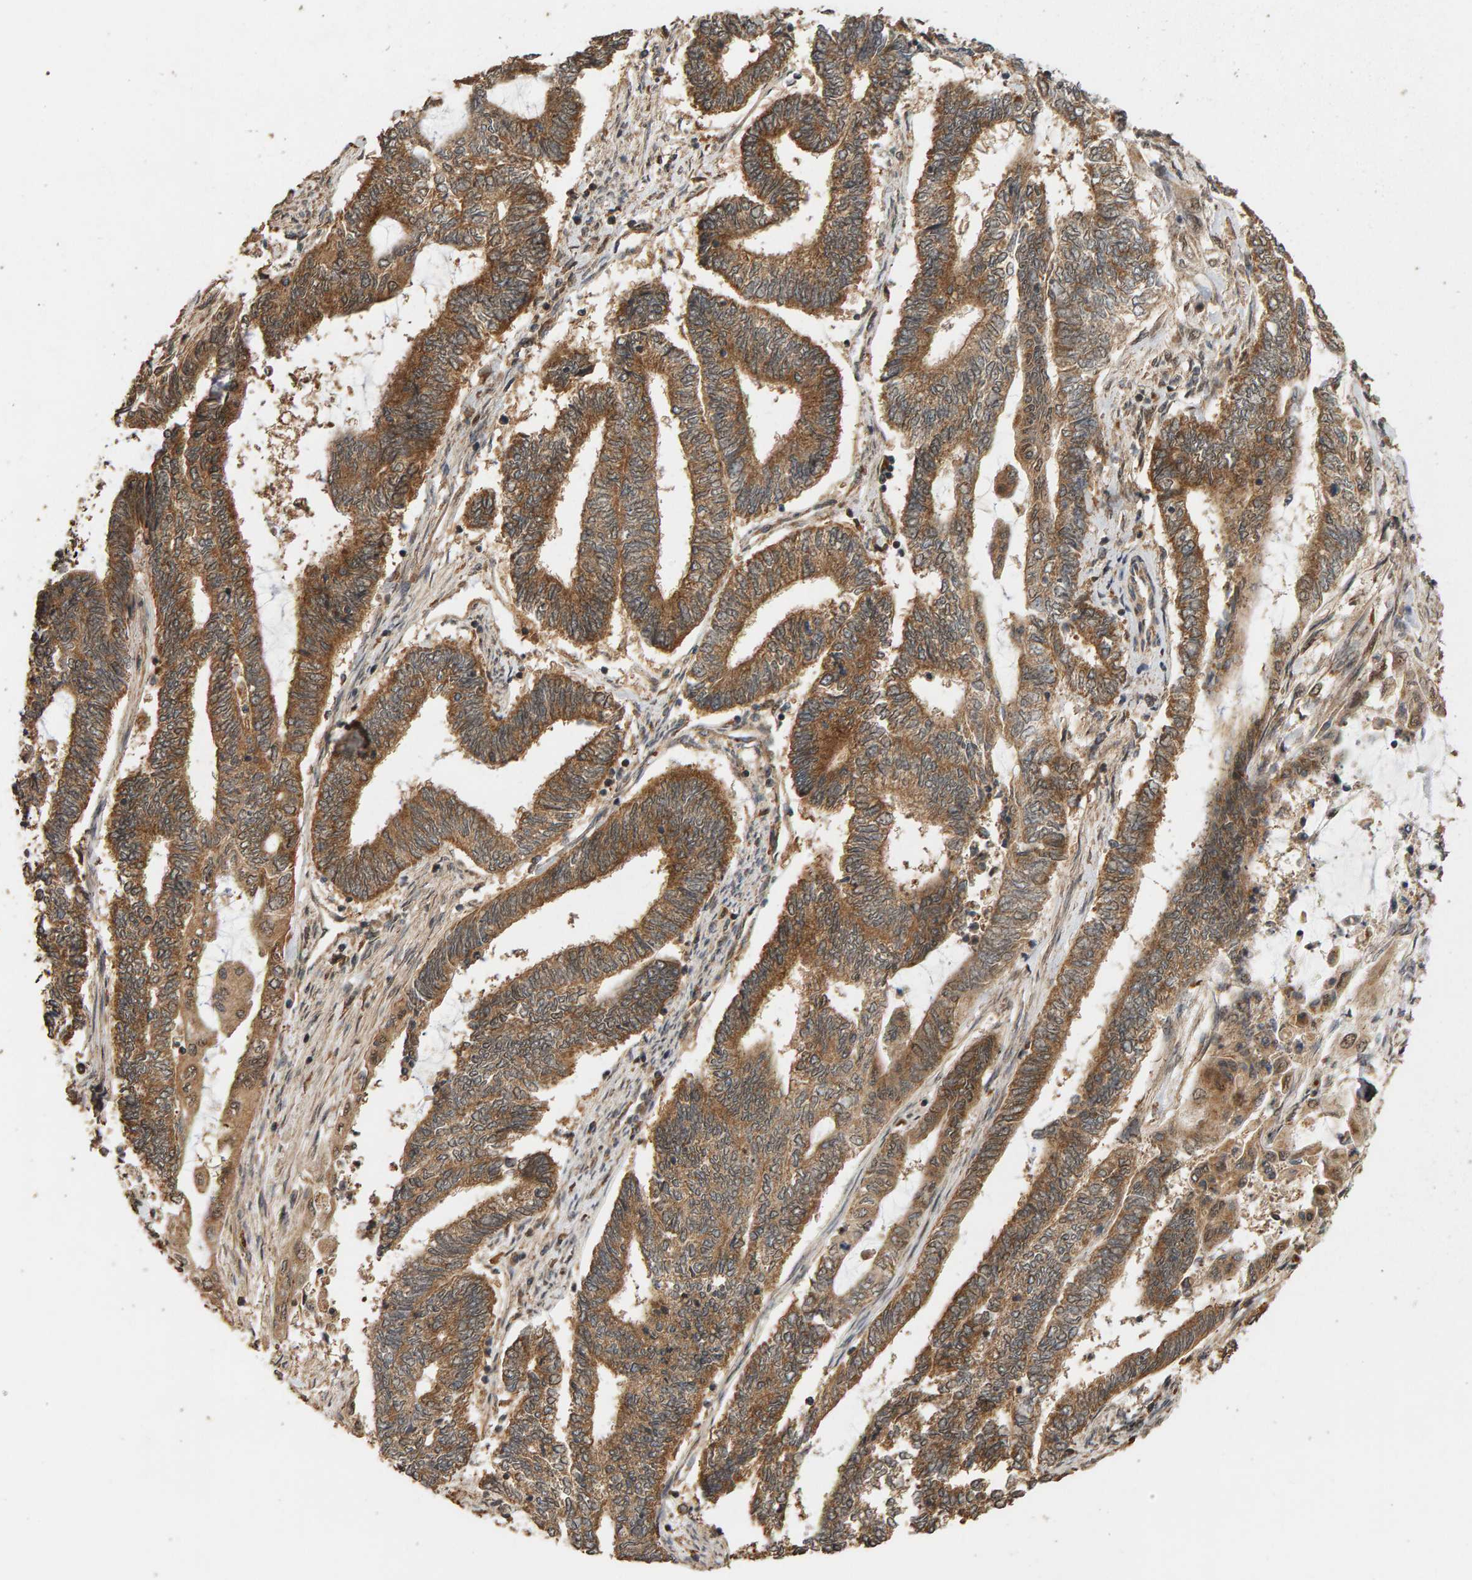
{"staining": {"intensity": "moderate", "quantity": ">75%", "location": "cytoplasmic/membranous"}, "tissue": "endometrial cancer", "cell_type": "Tumor cells", "image_type": "cancer", "snomed": [{"axis": "morphology", "description": "Adenocarcinoma, NOS"}, {"axis": "topography", "description": "Uterus"}, {"axis": "topography", "description": "Endometrium"}], "caption": "Human endometrial cancer stained with a protein marker displays moderate staining in tumor cells.", "gene": "GSTK1", "patient": {"sex": "female", "age": 70}}